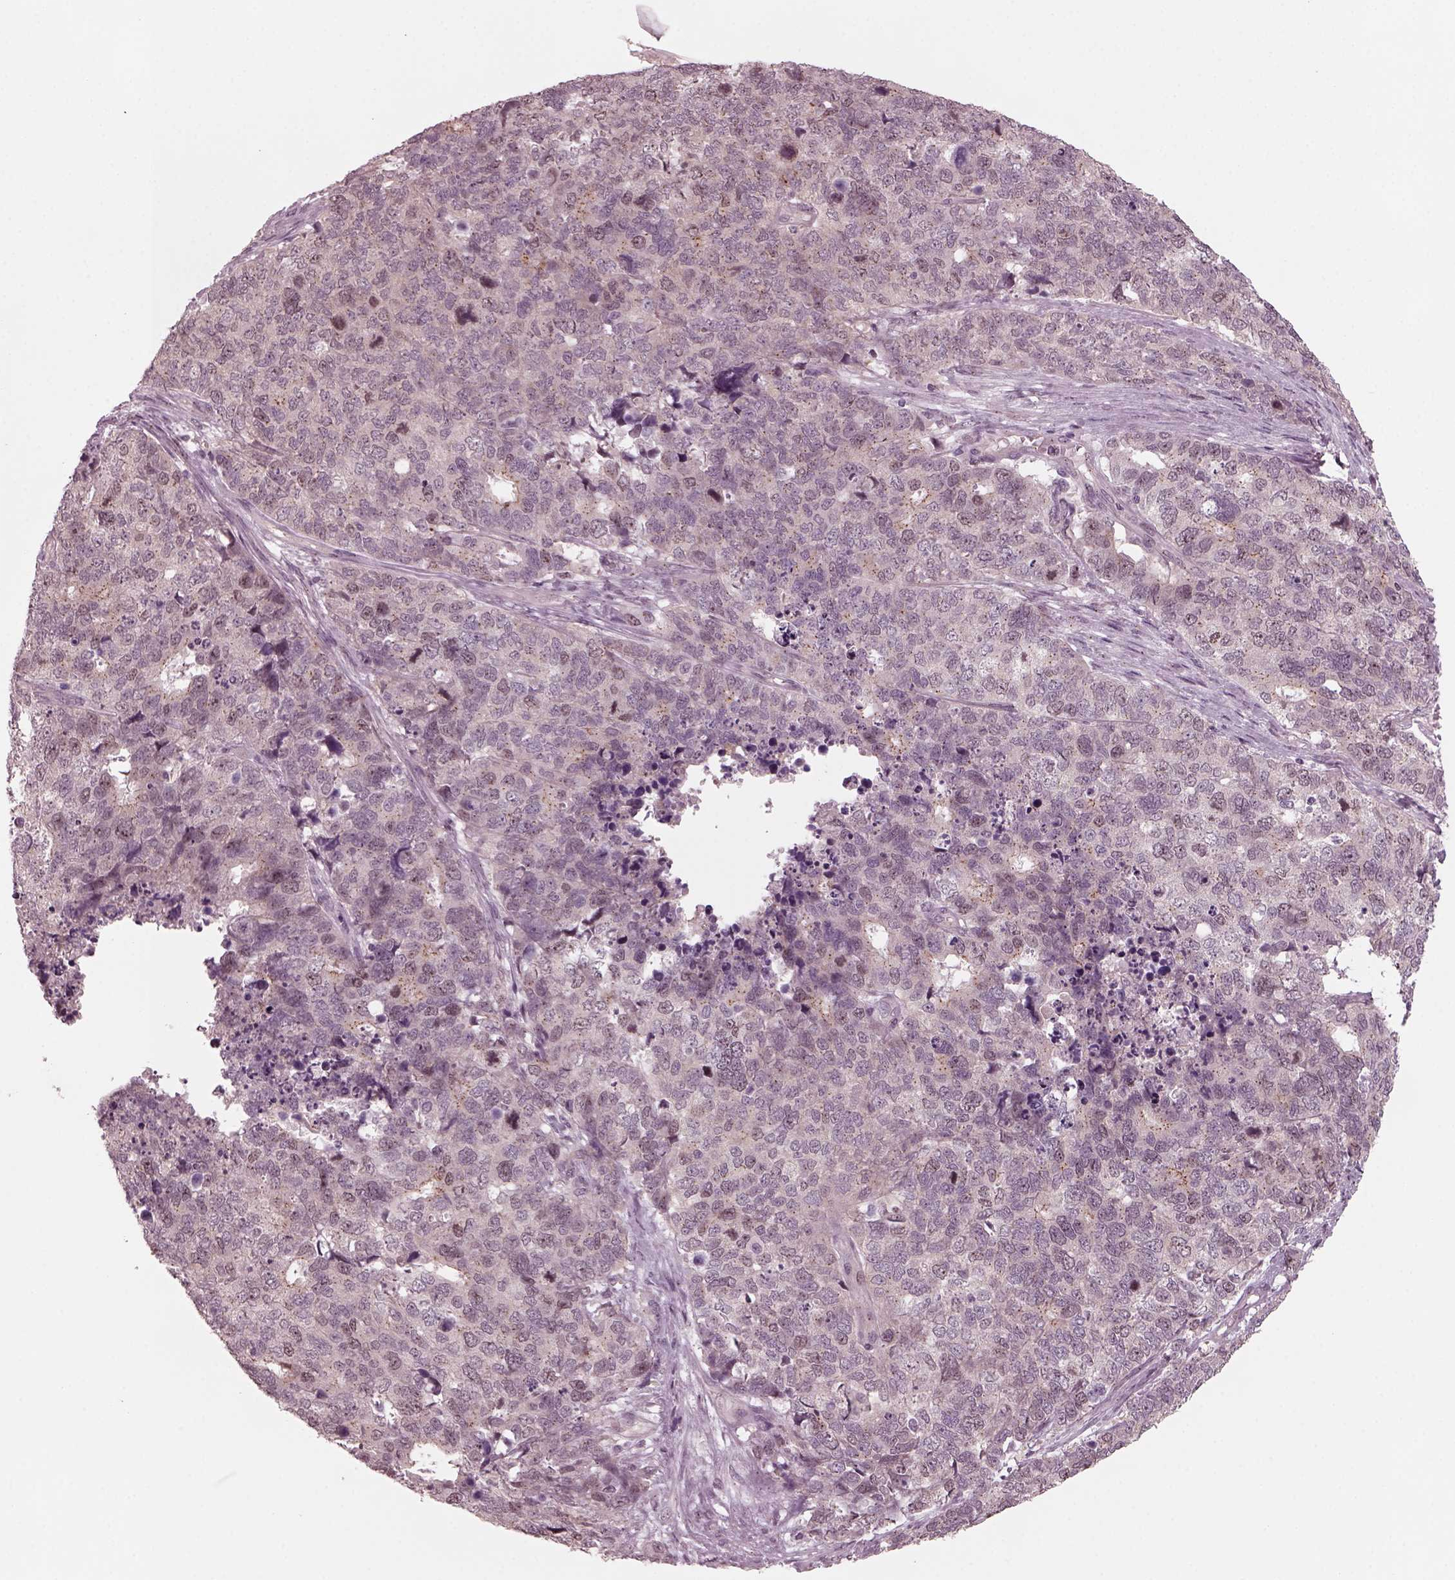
{"staining": {"intensity": "weak", "quantity": "<25%", "location": "cytoplasmic/membranous"}, "tissue": "cervical cancer", "cell_type": "Tumor cells", "image_type": "cancer", "snomed": [{"axis": "morphology", "description": "Squamous cell carcinoma, NOS"}, {"axis": "topography", "description": "Cervix"}], "caption": "Cervical squamous cell carcinoma was stained to show a protein in brown. There is no significant expression in tumor cells.", "gene": "SAXO1", "patient": {"sex": "female", "age": 63}}